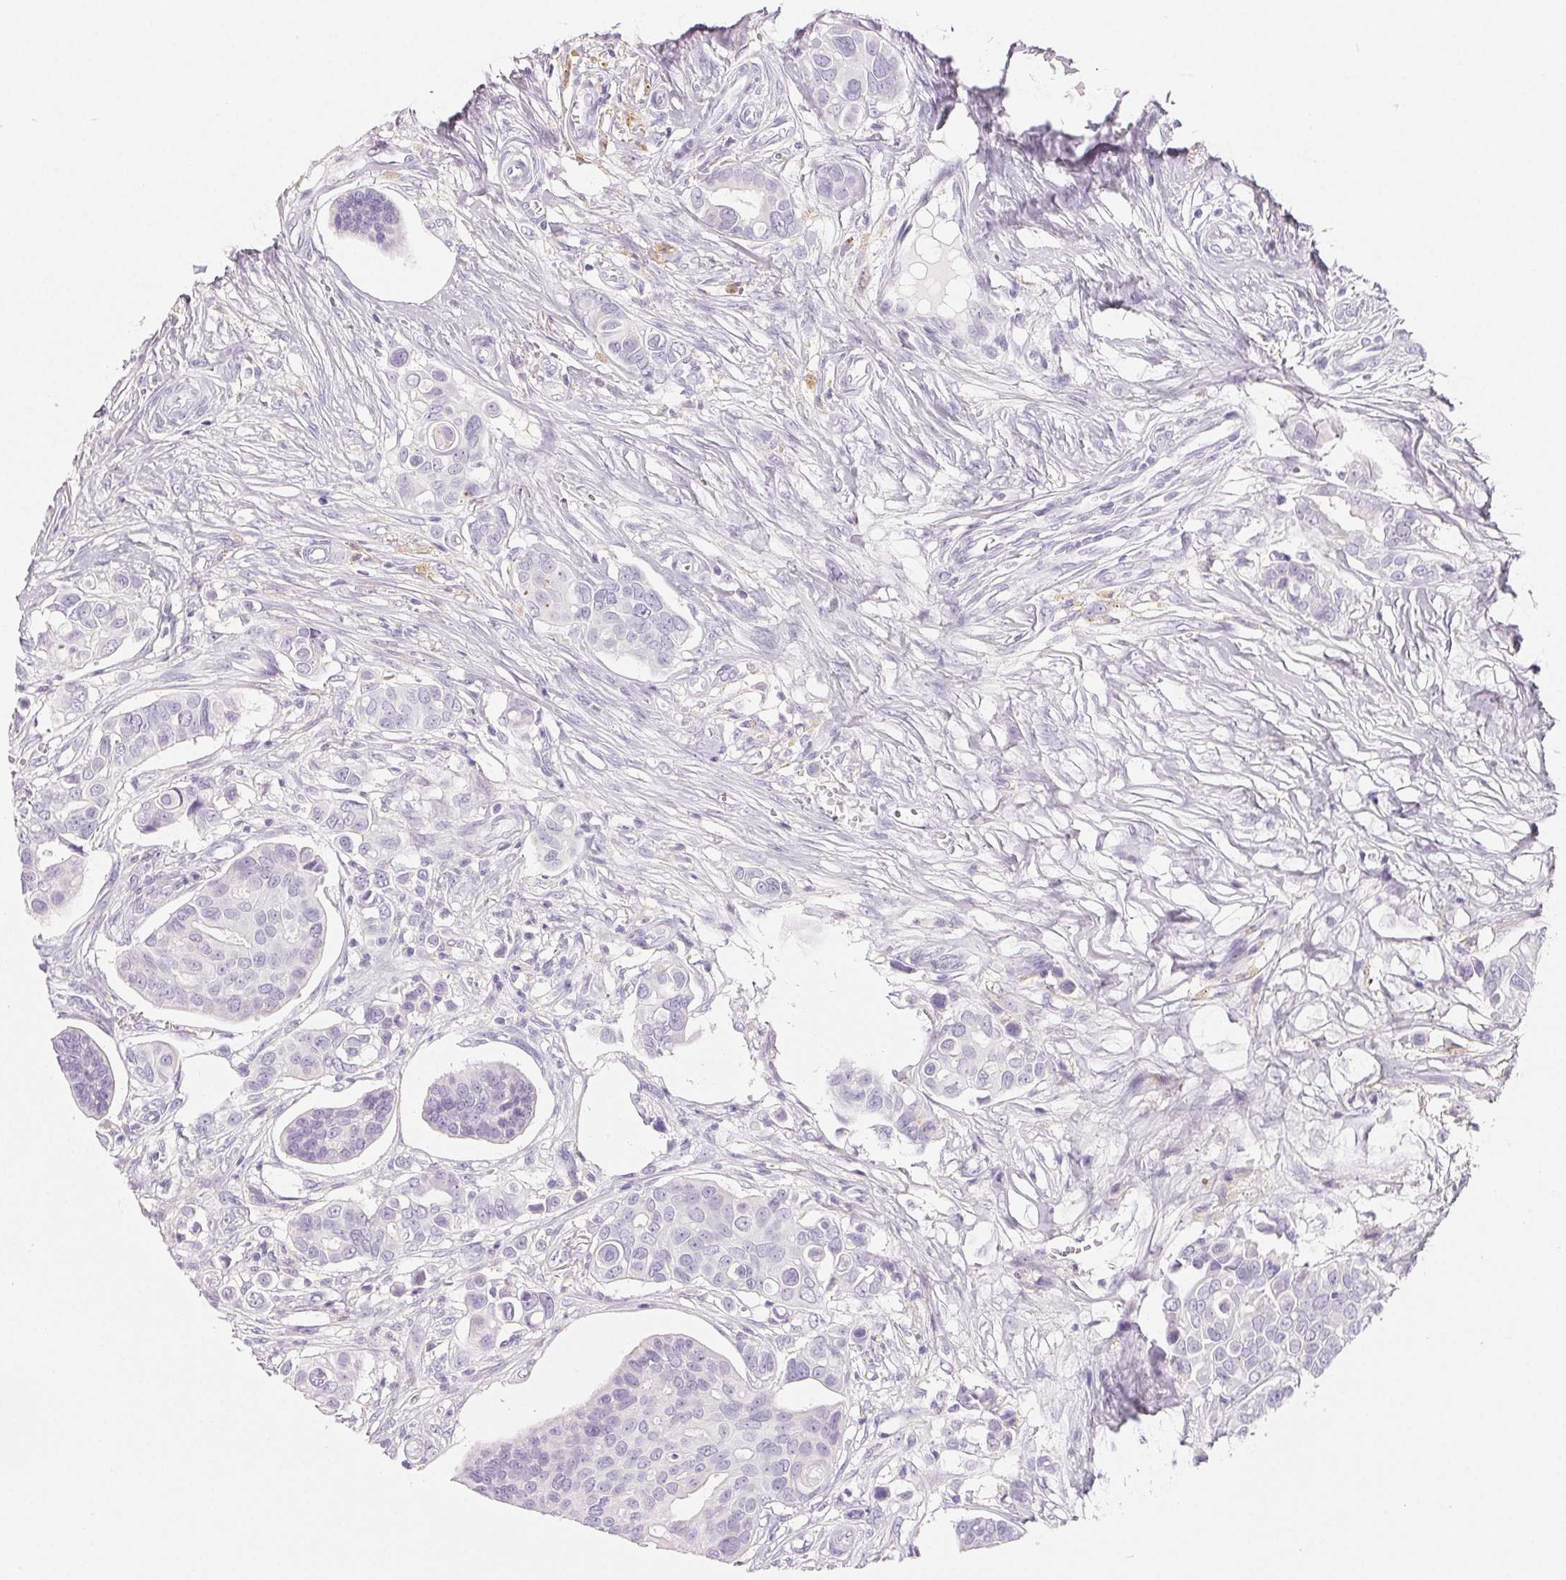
{"staining": {"intensity": "negative", "quantity": "none", "location": "none"}, "tissue": "breast cancer", "cell_type": "Tumor cells", "image_type": "cancer", "snomed": [{"axis": "morphology", "description": "Normal tissue, NOS"}, {"axis": "morphology", "description": "Duct carcinoma"}, {"axis": "topography", "description": "Skin"}, {"axis": "topography", "description": "Breast"}], "caption": "Tumor cells are negative for brown protein staining in invasive ductal carcinoma (breast).", "gene": "SPACA5B", "patient": {"sex": "female", "age": 54}}